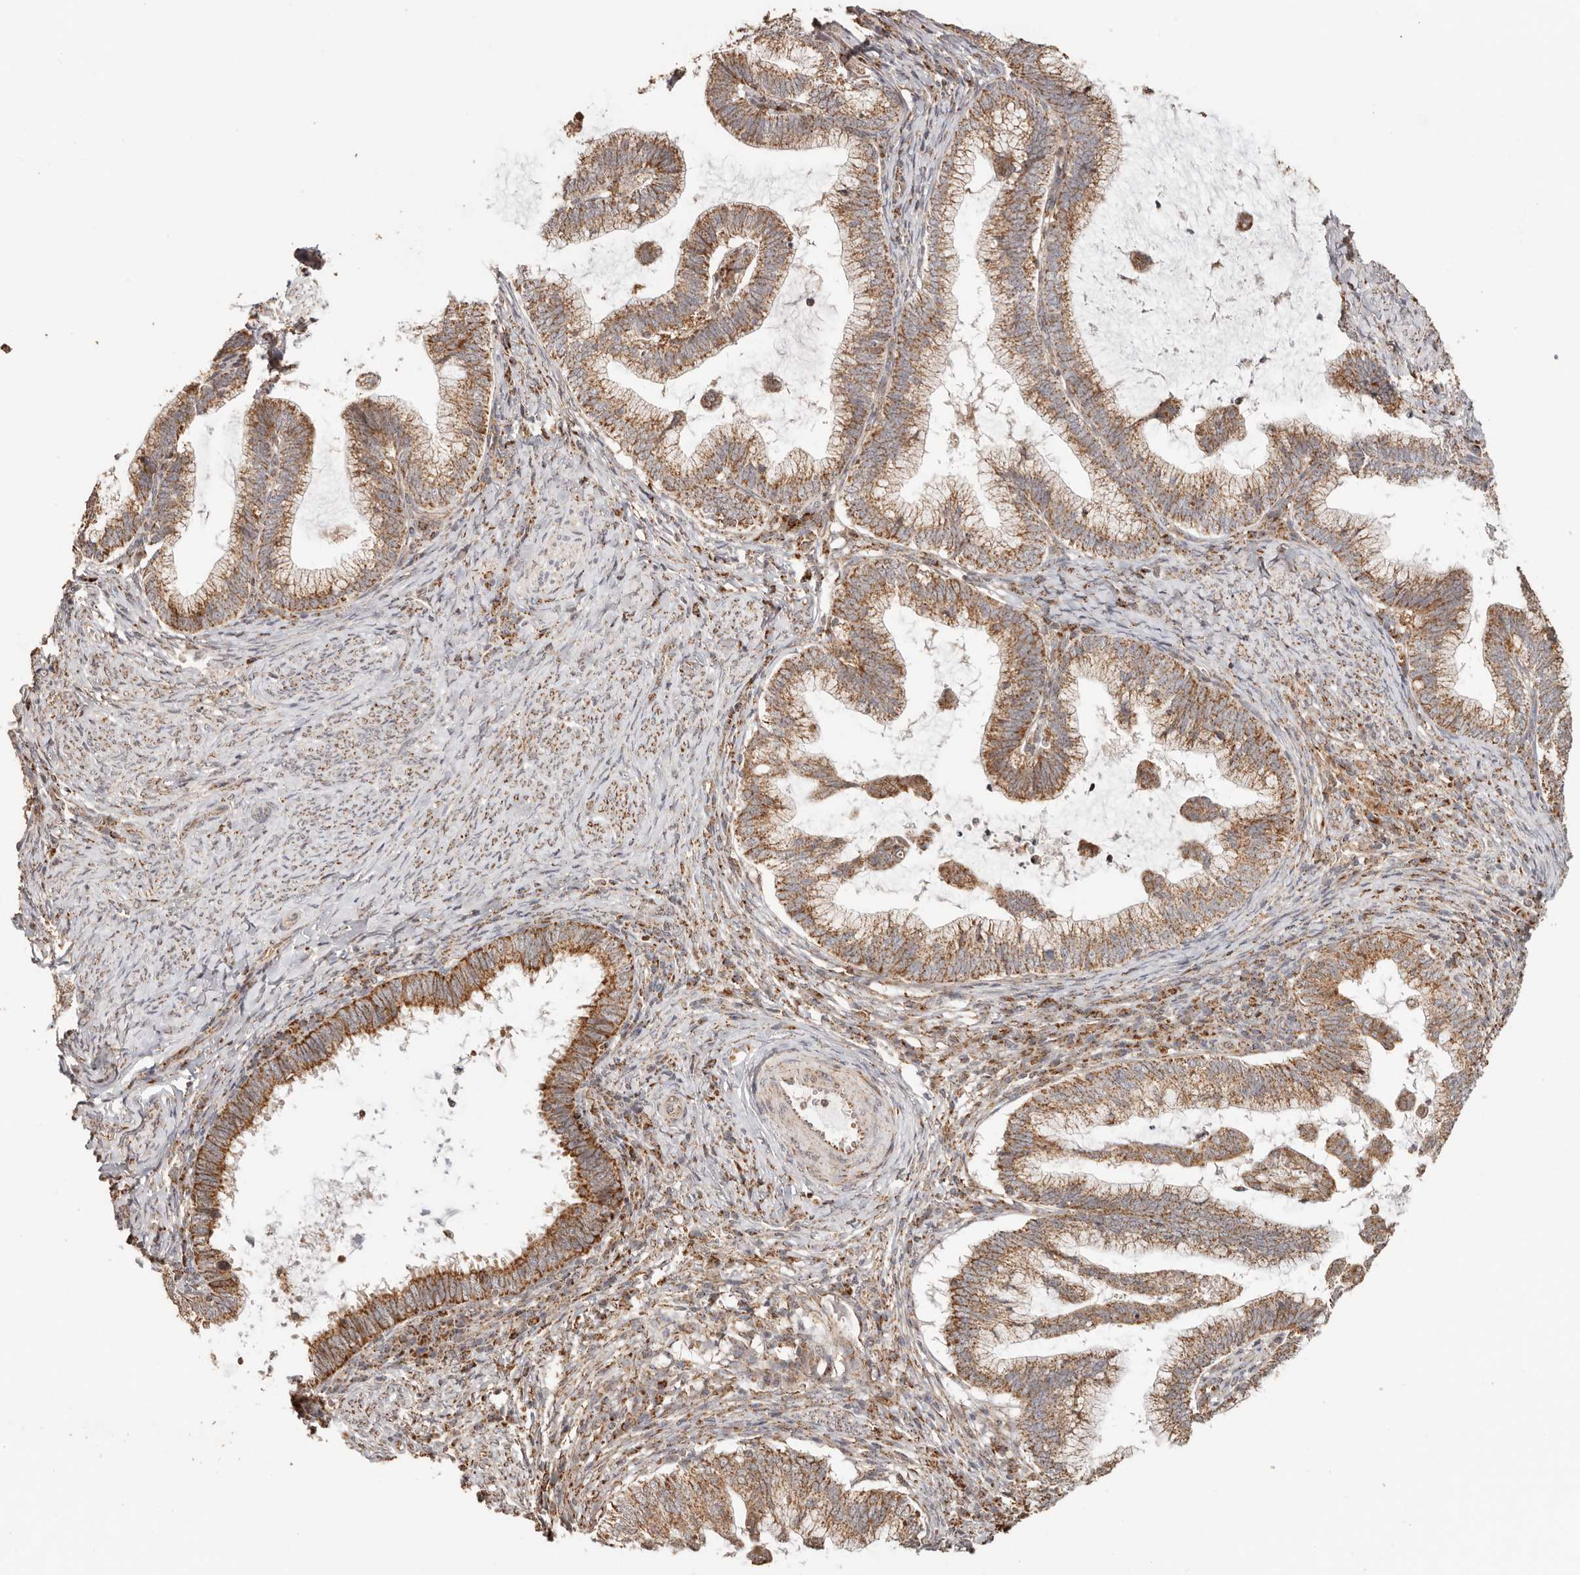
{"staining": {"intensity": "moderate", "quantity": ">75%", "location": "cytoplasmic/membranous"}, "tissue": "cervical cancer", "cell_type": "Tumor cells", "image_type": "cancer", "snomed": [{"axis": "morphology", "description": "Adenocarcinoma, NOS"}, {"axis": "topography", "description": "Cervix"}], "caption": "Protein staining by immunohistochemistry (IHC) shows moderate cytoplasmic/membranous positivity in about >75% of tumor cells in adenocarcinoma (cervical).", "gene": "NDUFB11", "patient": {"sex": "female", "age": 36}}